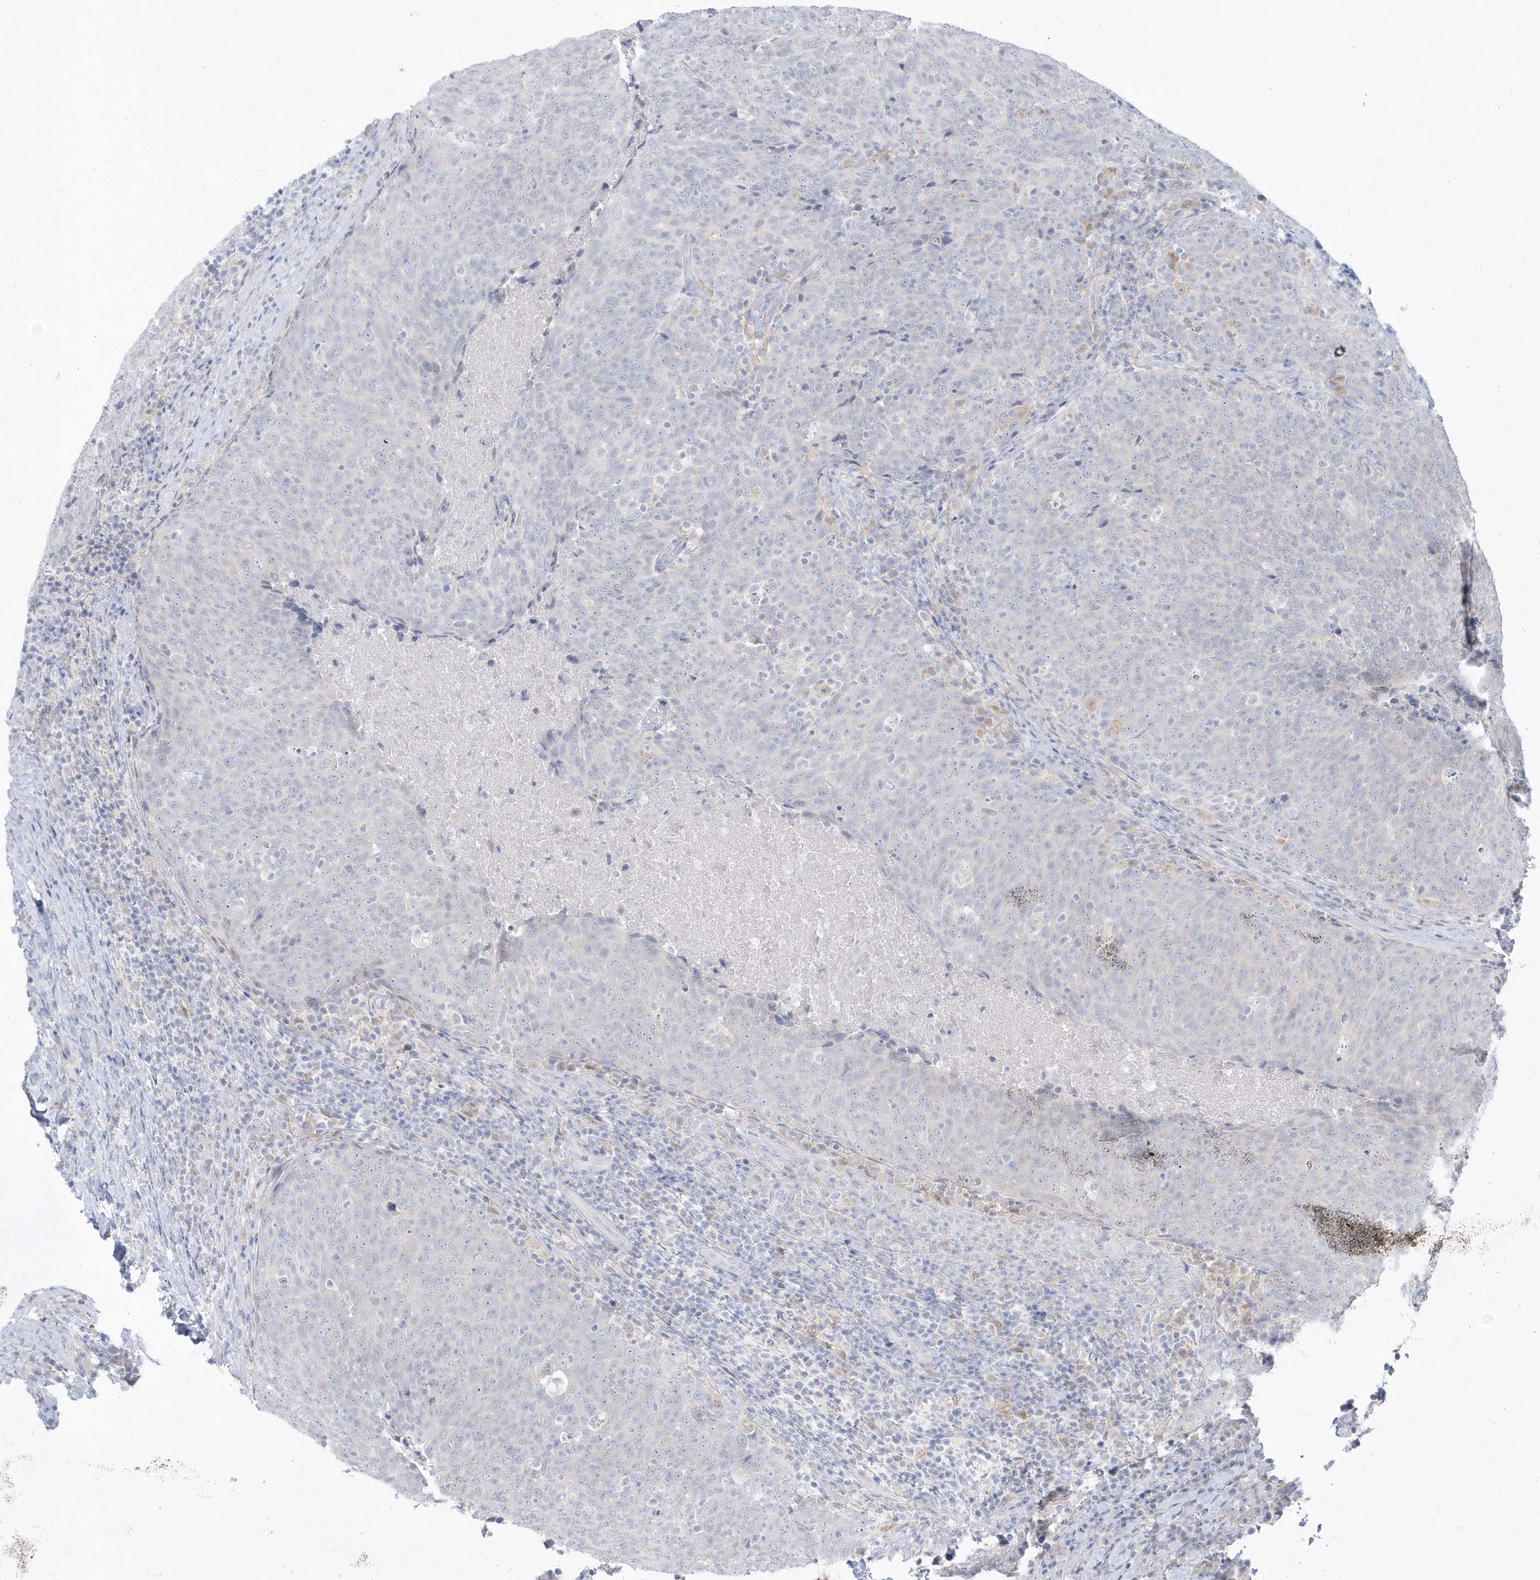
{"staining": {"intensity": "negative", "quantity": "none", "location": "none"}, "tissue": "head and neck cancer", "cell_type": "Tumor cells", "image_type": "cancer", "snomed": [{"axis": "morphology", "description": "Squamous cell carcinoma, NOS"}, {"axis": "morphology", "description": "Squamous cell carcinoma, metastatic, NOS"}, {"axis": "topography", "description": "Lymph node"}, {"axis": "topography", "description": "Head-Neck"}], "caption": "Immunohistochemistry (IHC) of human head and neck cancer demonstrates no staining in tumor cells. (Brightfield microscopy of DAB immunohistochemistry (IHC) at high magnification).", "gene": "PCBD1", "patient": {"sex": "male", "age": 62}}